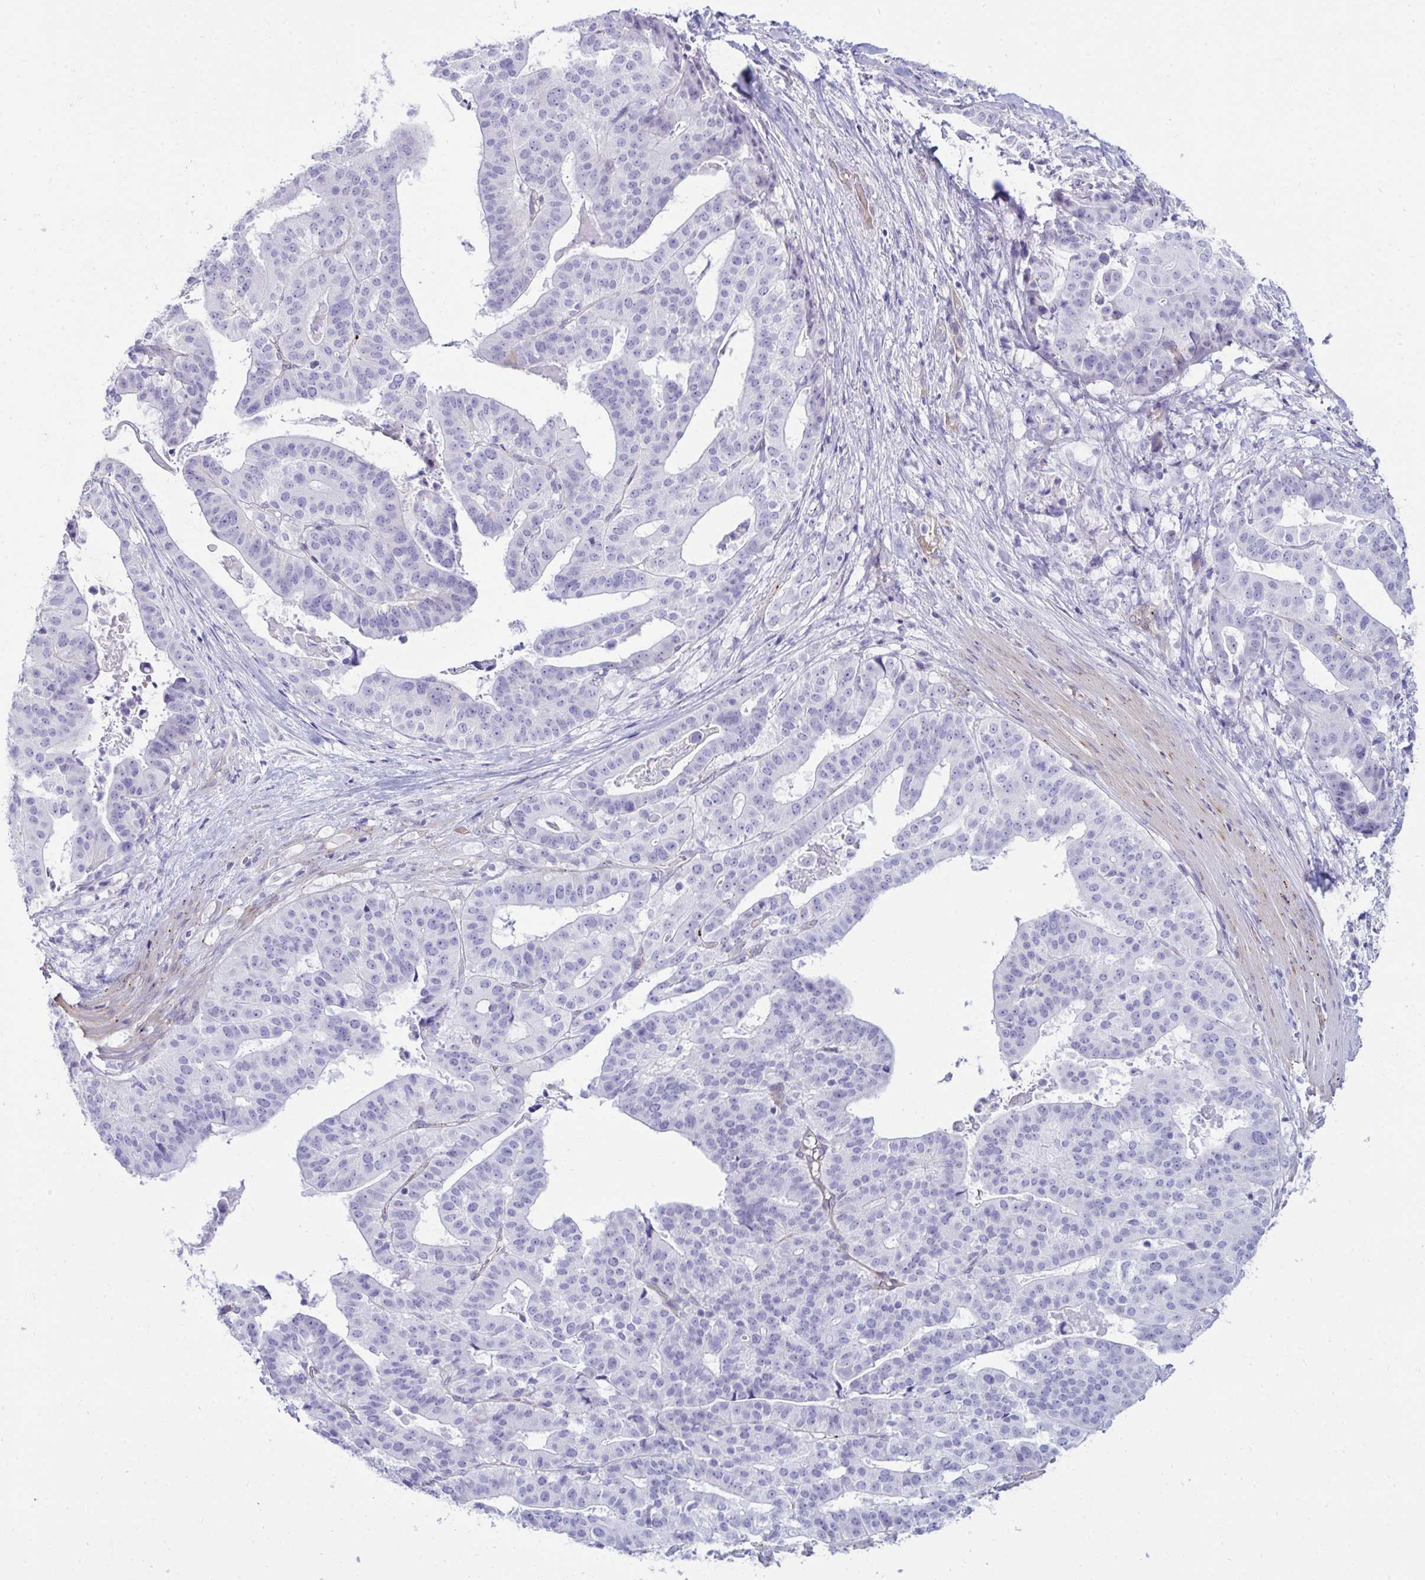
{"staining": {"intensity": "negative", "quantity": "none", "location": "none"}, "tissue": "stomach cancer", "cell_type": "Tumor cells", "image_type": "cancer", "snomed": [{"axis": "morphology", "description": "Adenocarcinoma, NOS"}, {"axis": "topography", "description": "Stomach"}], "caption": "High power microscopy micrograph of an immunohistochemistry histopathology image of stomach cancer (adenocarcinoma), revealing no significant positivity in tumor cells.", "gene": "UBL3", "patient": {"sex": "male", "age": 48}}